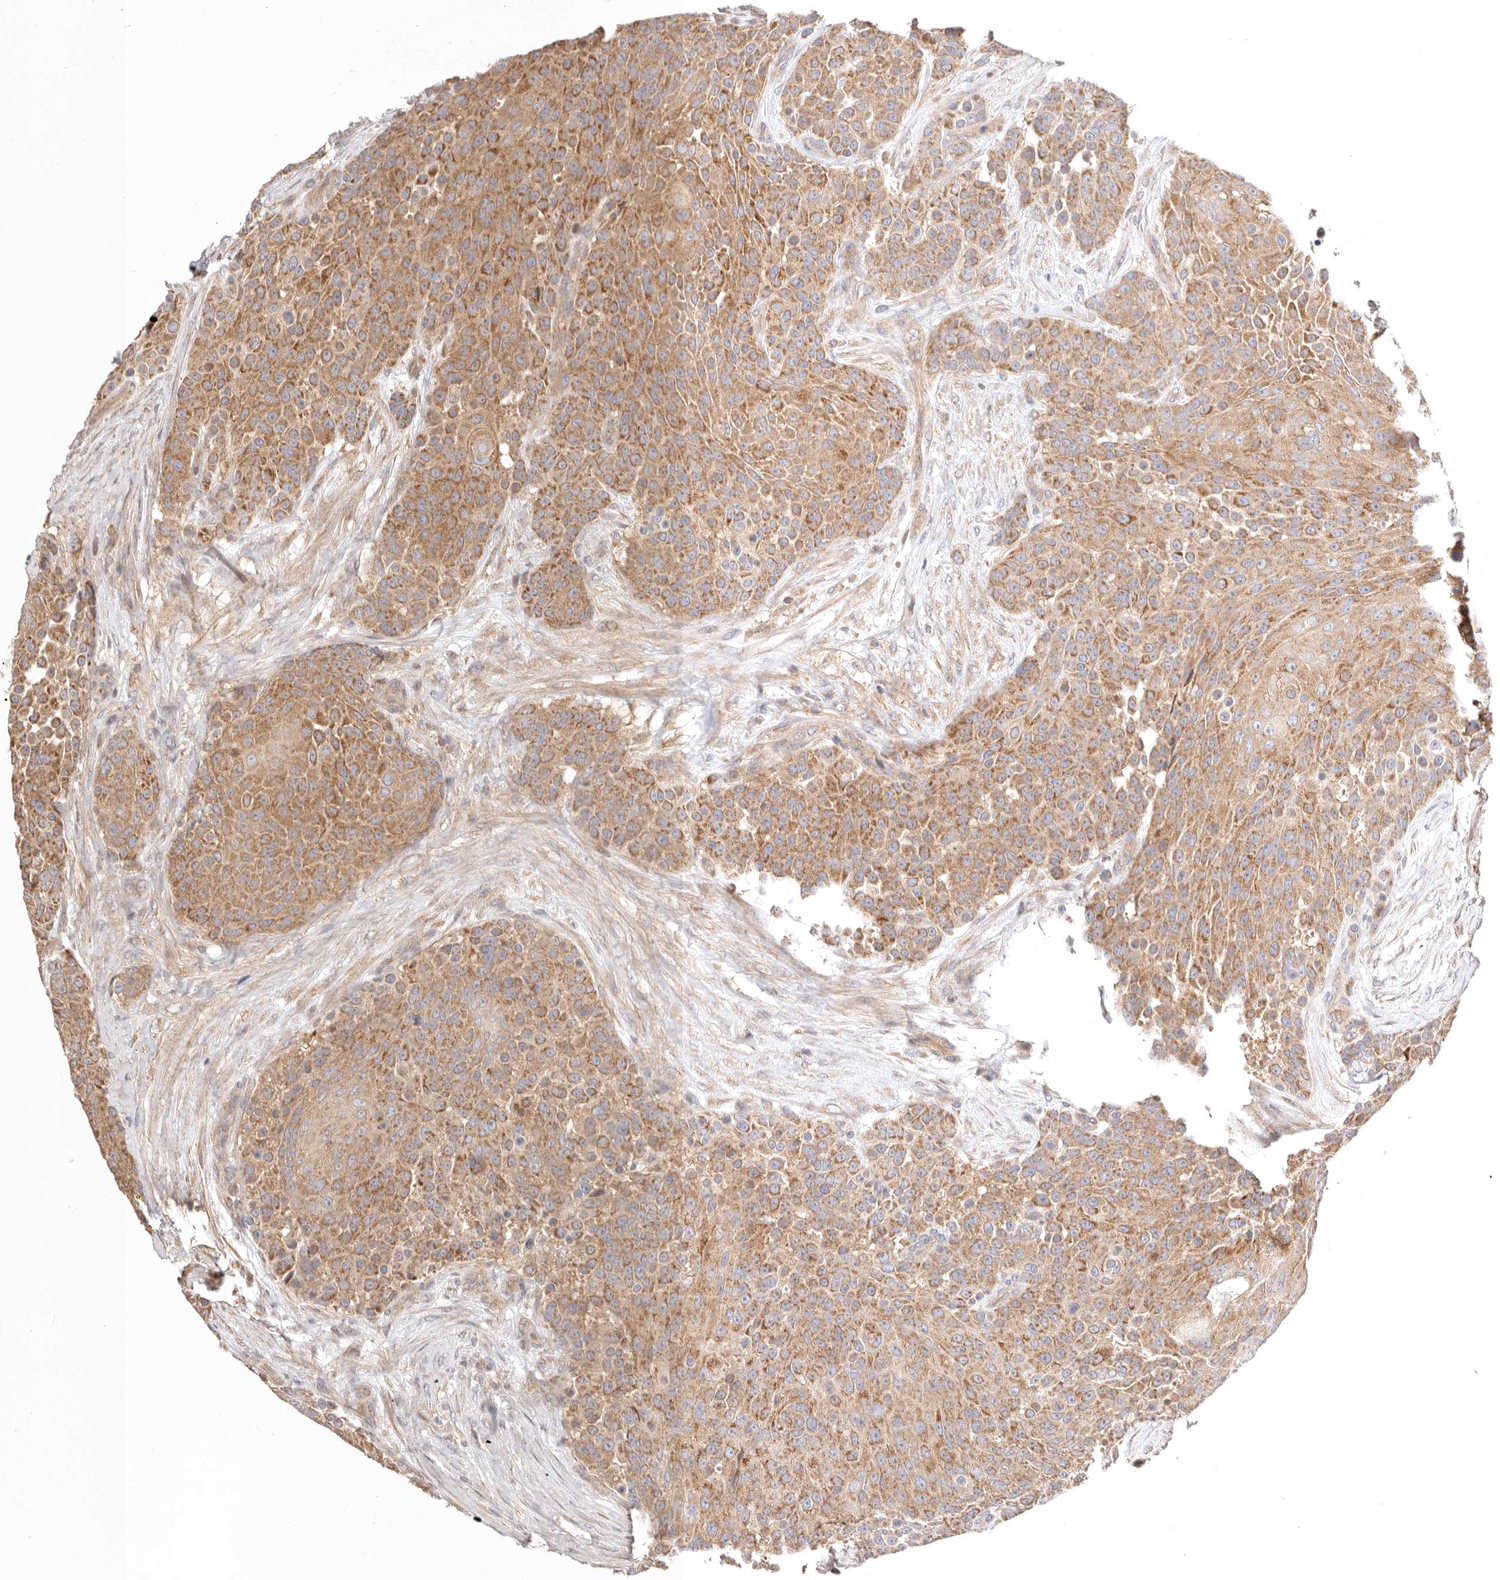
{"staining": {"intensity": "moderate", "quantity": ">75%", "location": "cytoplasmic/membranous"}, "tissue": "urothelial cancer", "cell_type": "Tumor cells", "image_type": "cancer", "snomed": [{"axis": "morphology", "description": "Urothelial carcinoma, High grade"}, {"axis": "topography", "description": "Urinary bladder"}], "caption": "The micrograph shows staining of urothelial cancer, revealing moderate cytoplasmic/membranous protein positivity (brown color) within tumor cells. Using DAB (3,3'-diaminobenzidine) (brown) and hematoxylin (blue) stains, captured at high magnification using brightfield microscopy.", "gene": "KCMF1", "patient": {"sex": "female", "age": 63}}